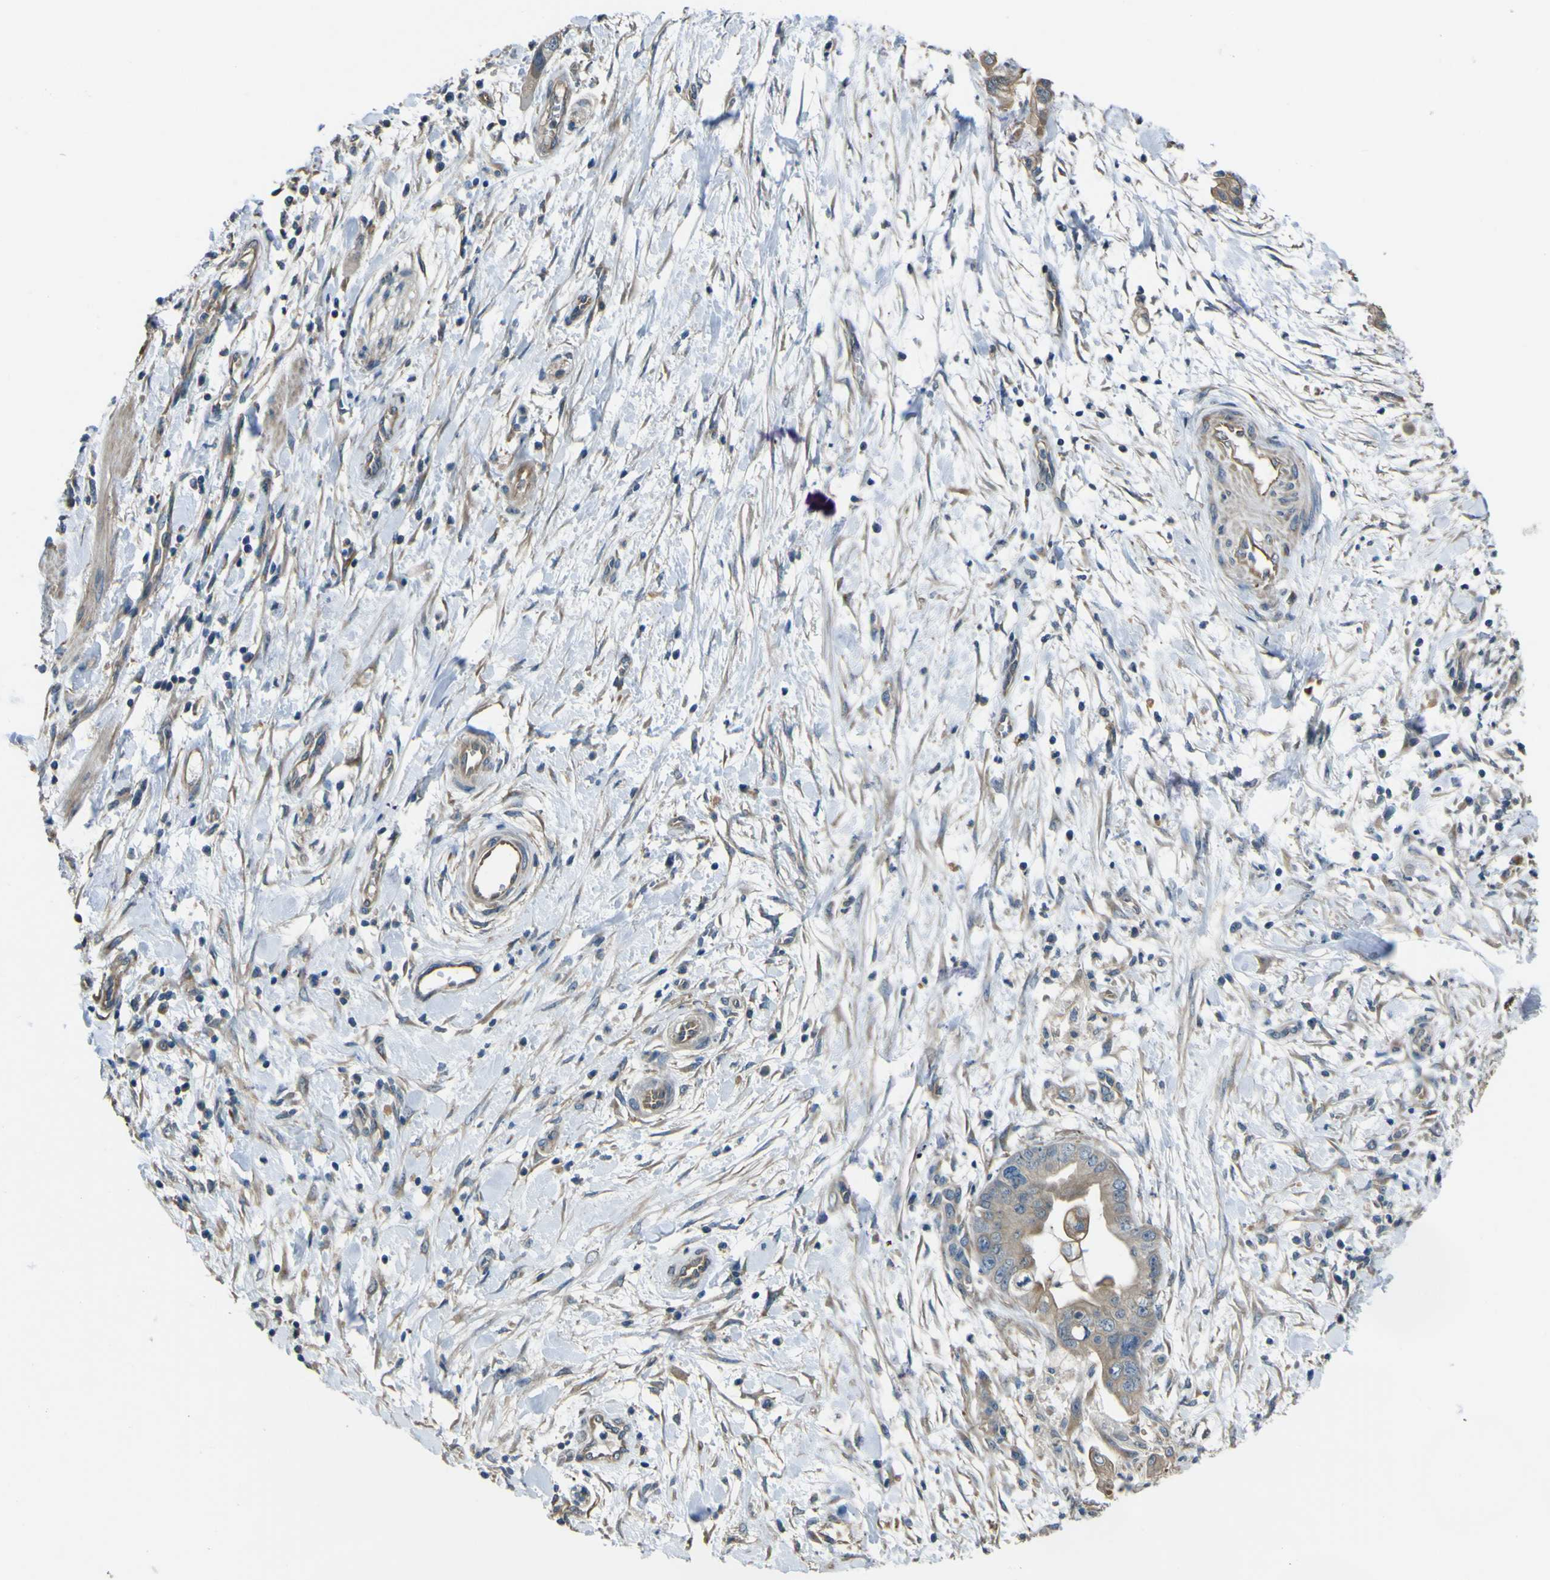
{"staining": {"intensity": "weak", "quantity": "25%-75%", "location": "cytoplasmic/membranous"}, "tissue": "pancreatic cancer", "cell_type": "Tumor cells", "image_type": "cancer", "snomed": [{"axis": "morphology", "description": "Adenocarcinoma, NOS"}, {"axis": "topography", "description": "Pancreas"}], "caption": "A high-resolution image shows immunohistochemistry (IHC) staining of pancreatic cancer, which shows weak cytoplasmic/membranous staining in about 25%-75% of tumor cells. Nuclei are stained in blue.", "gene": "NAALADL2", "patient": {"sex": "female", "age": 75}}